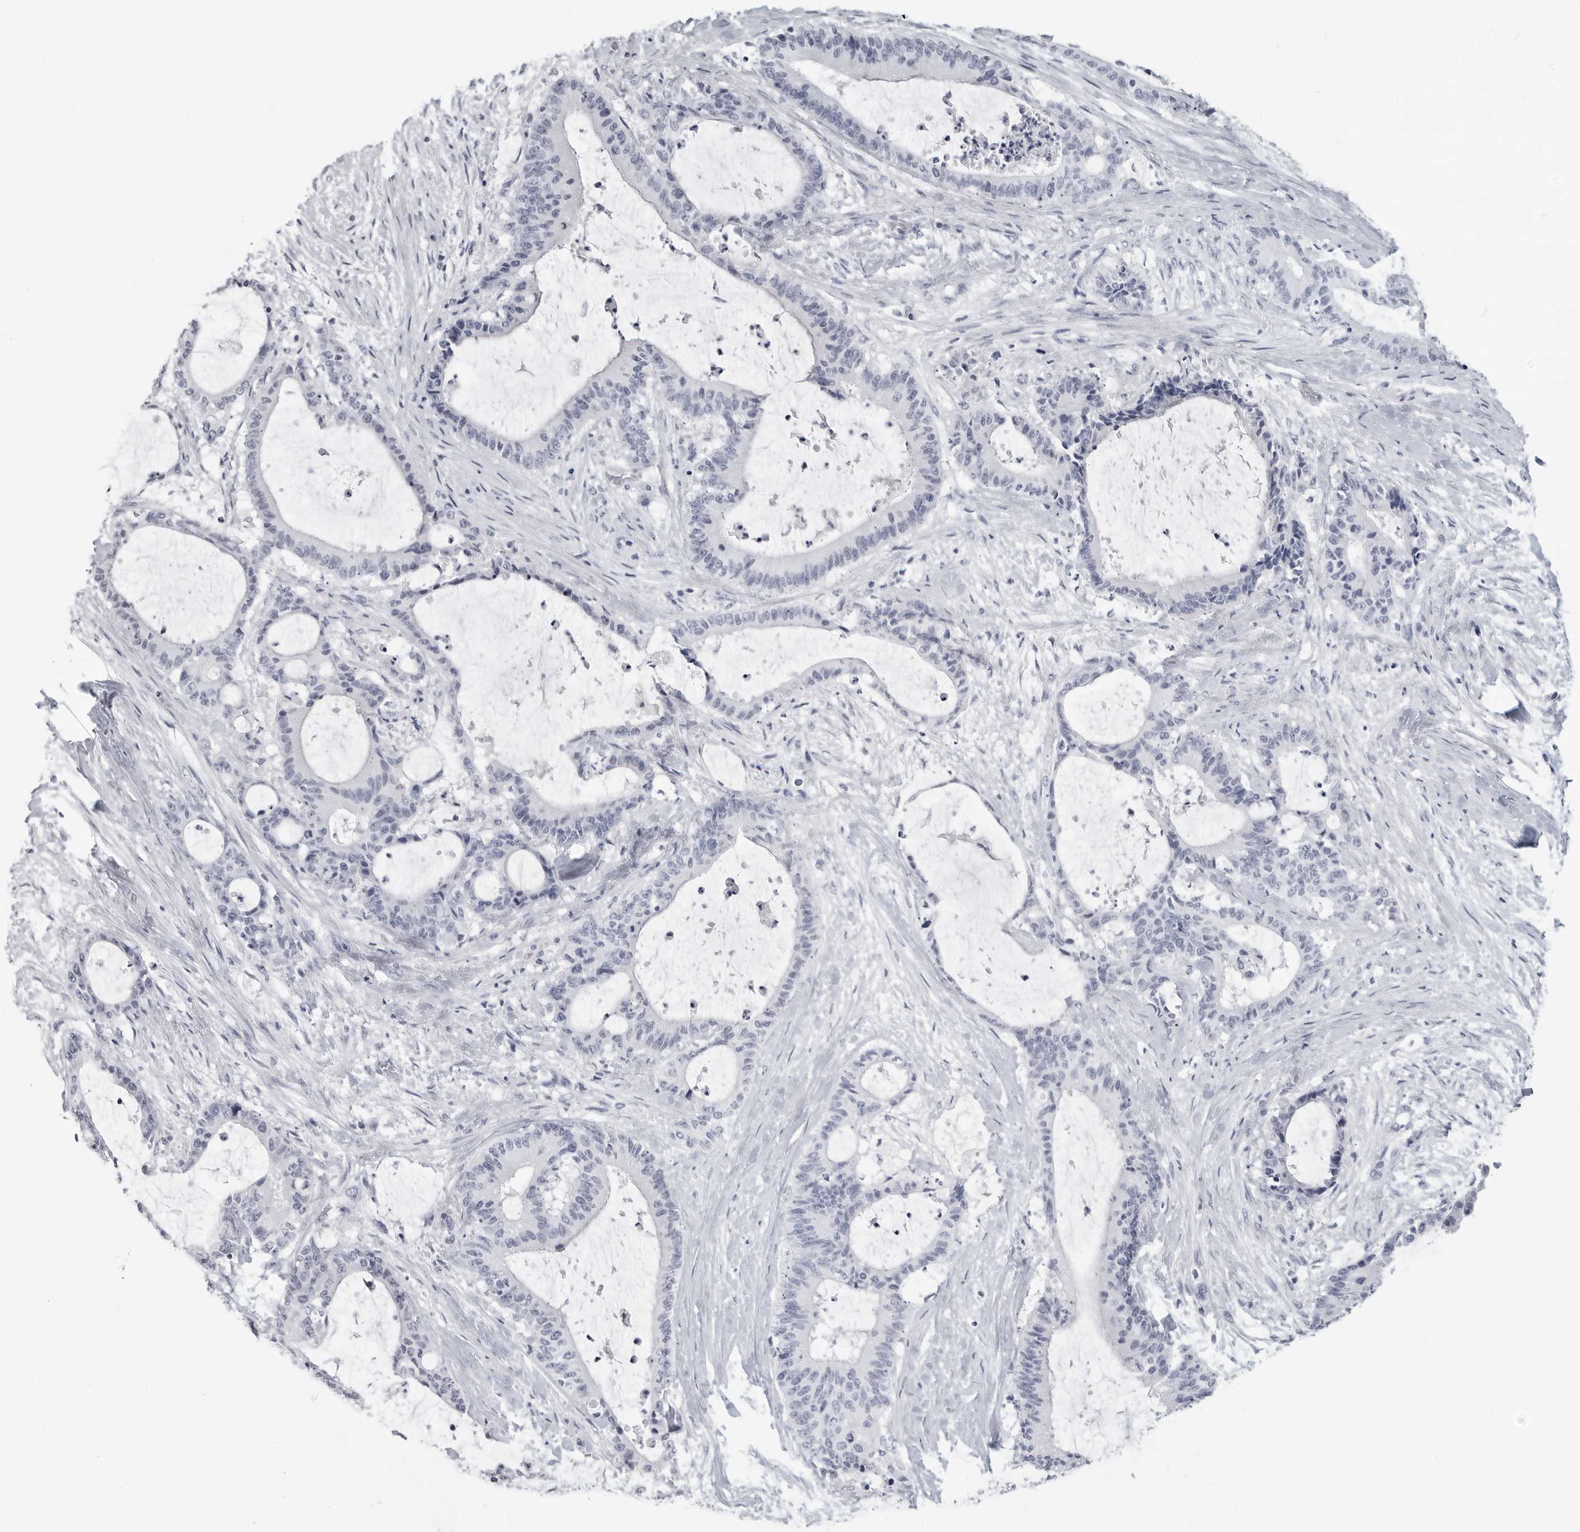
{"staining": {"intensity": "negative", "quantity": "none", "location": "none"}, "tissue": "liver cancer", "cell_type": "Tumor cells", "image_type": "cancer", "snomed": [{"axis": "morphology", "description": "Normal tissue, NOS"}, {"axis": "morphology", "description": "Cholangiocarcinoma"}, {"axis": "topography", "description": "Liver"}, {"axis": "topography", "description": "Peripheral nerve tissue"}], "caption": "This is an immunohistochemistry (IHC) image of human cholangiocarcinoma (liver). There is no positivity in tumor cells.", "gene": "LY6D", "patient": {"sex": "female", "age": 73}}